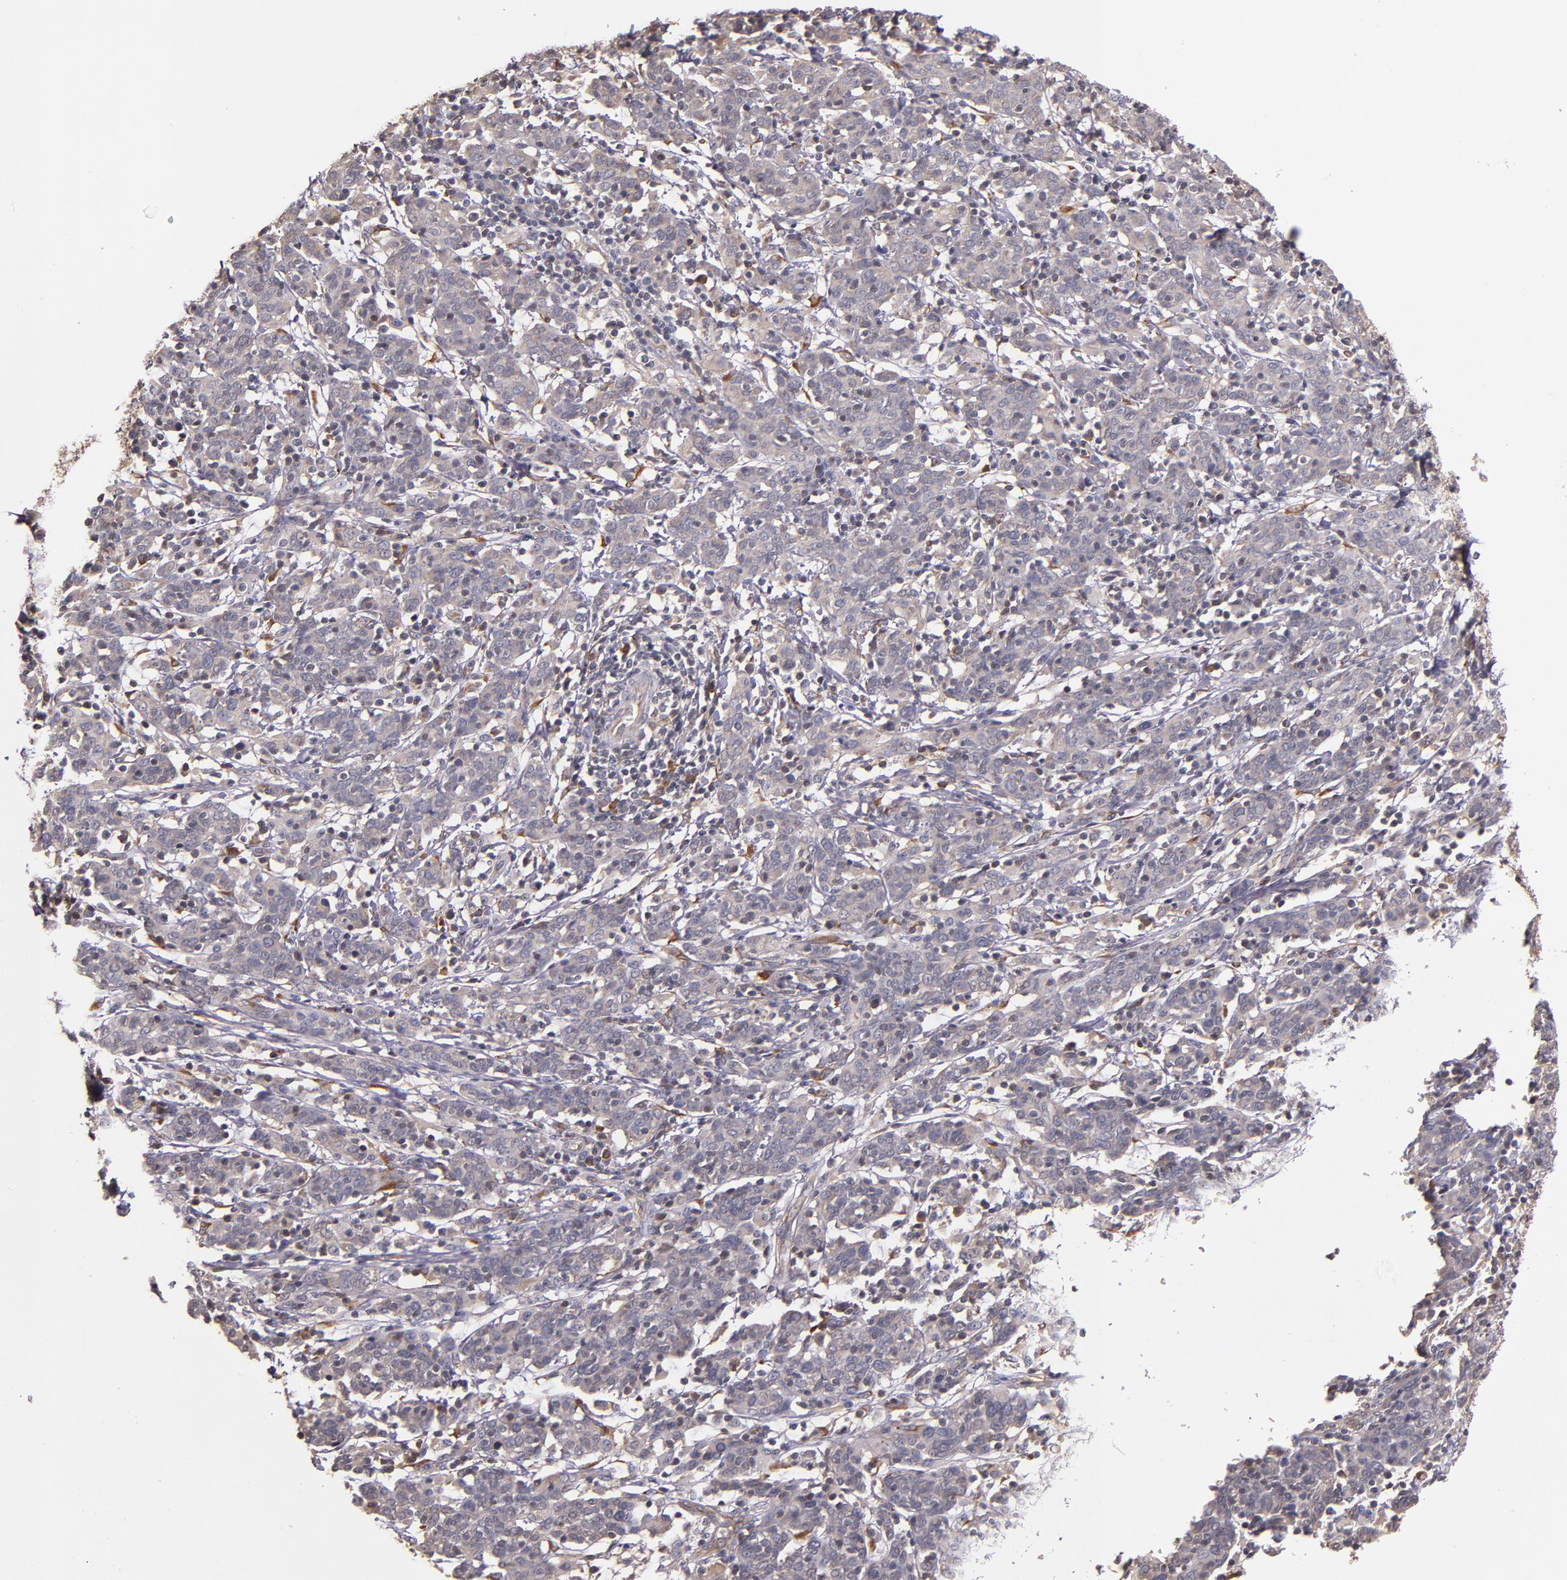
{"staining": {"intensity": "weak", "quantity": ">75%", "location": "cytoplasmic/membranous"}, "tissue": "cervical cancer", "cell_type": "Tumor cells", "image_type": "cancer", "snomed": [{"axis": "morphology", "description": "Normal tissue, NOS"}, {"axis": "morphology", "description": "Squamous cell carcinoma, NOS"}, {"axis": "topography", "description": "Cervix"}], "caption": "Immunohistochemistry (IHC) of human cervical squamous cell carcinoma displays low levels of weak cytoplasmic/membranous positivity in about >75% of tumor cells.", "gene": "PRAF2", "patient": {"sex": "female", "age": 67}}